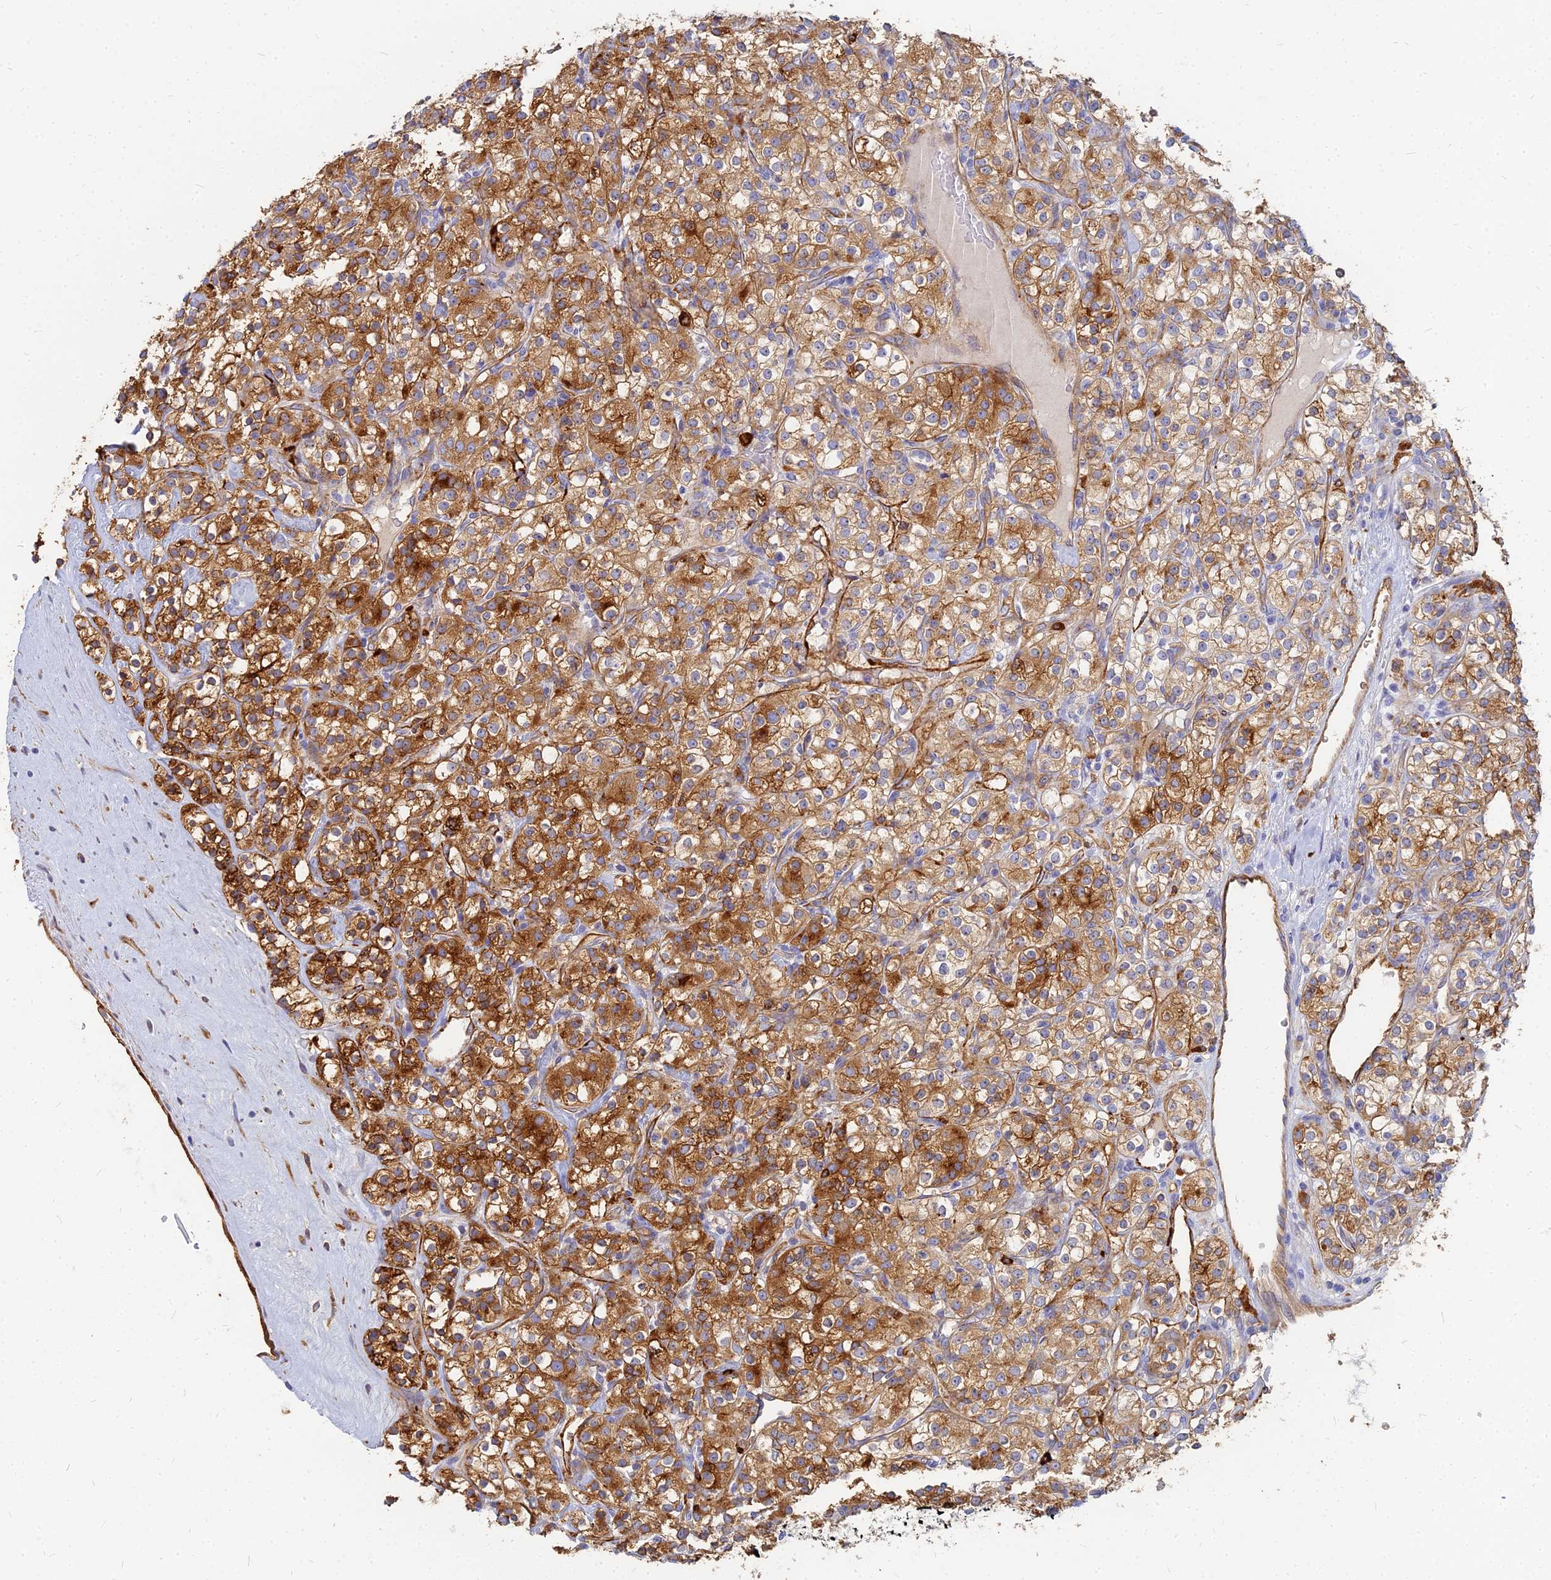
{"staining": {"intensity": "strong", "quantity": ">75%", "location": "cytoplasmic/membranous"}, "tissue": "renal cancer", "cell_type": "Tumor cells", "image_type": "cancer", "snomed": [{"axis": "morphology", "description": "Adenocarcinoma, NOS"}, {"axis": "topography", "description": "Kidney"}], "caption": "Immunohistochemistry (IHC) histopathology image of human renal cancer (adenocarcinoma) stained for a protein (brown), which reveals high levels of strong cytoplasmic/membranous expression in about >75% of tumor cells.", "gene": "VAT1", "patient": {"sex": "male", "age": 77}}